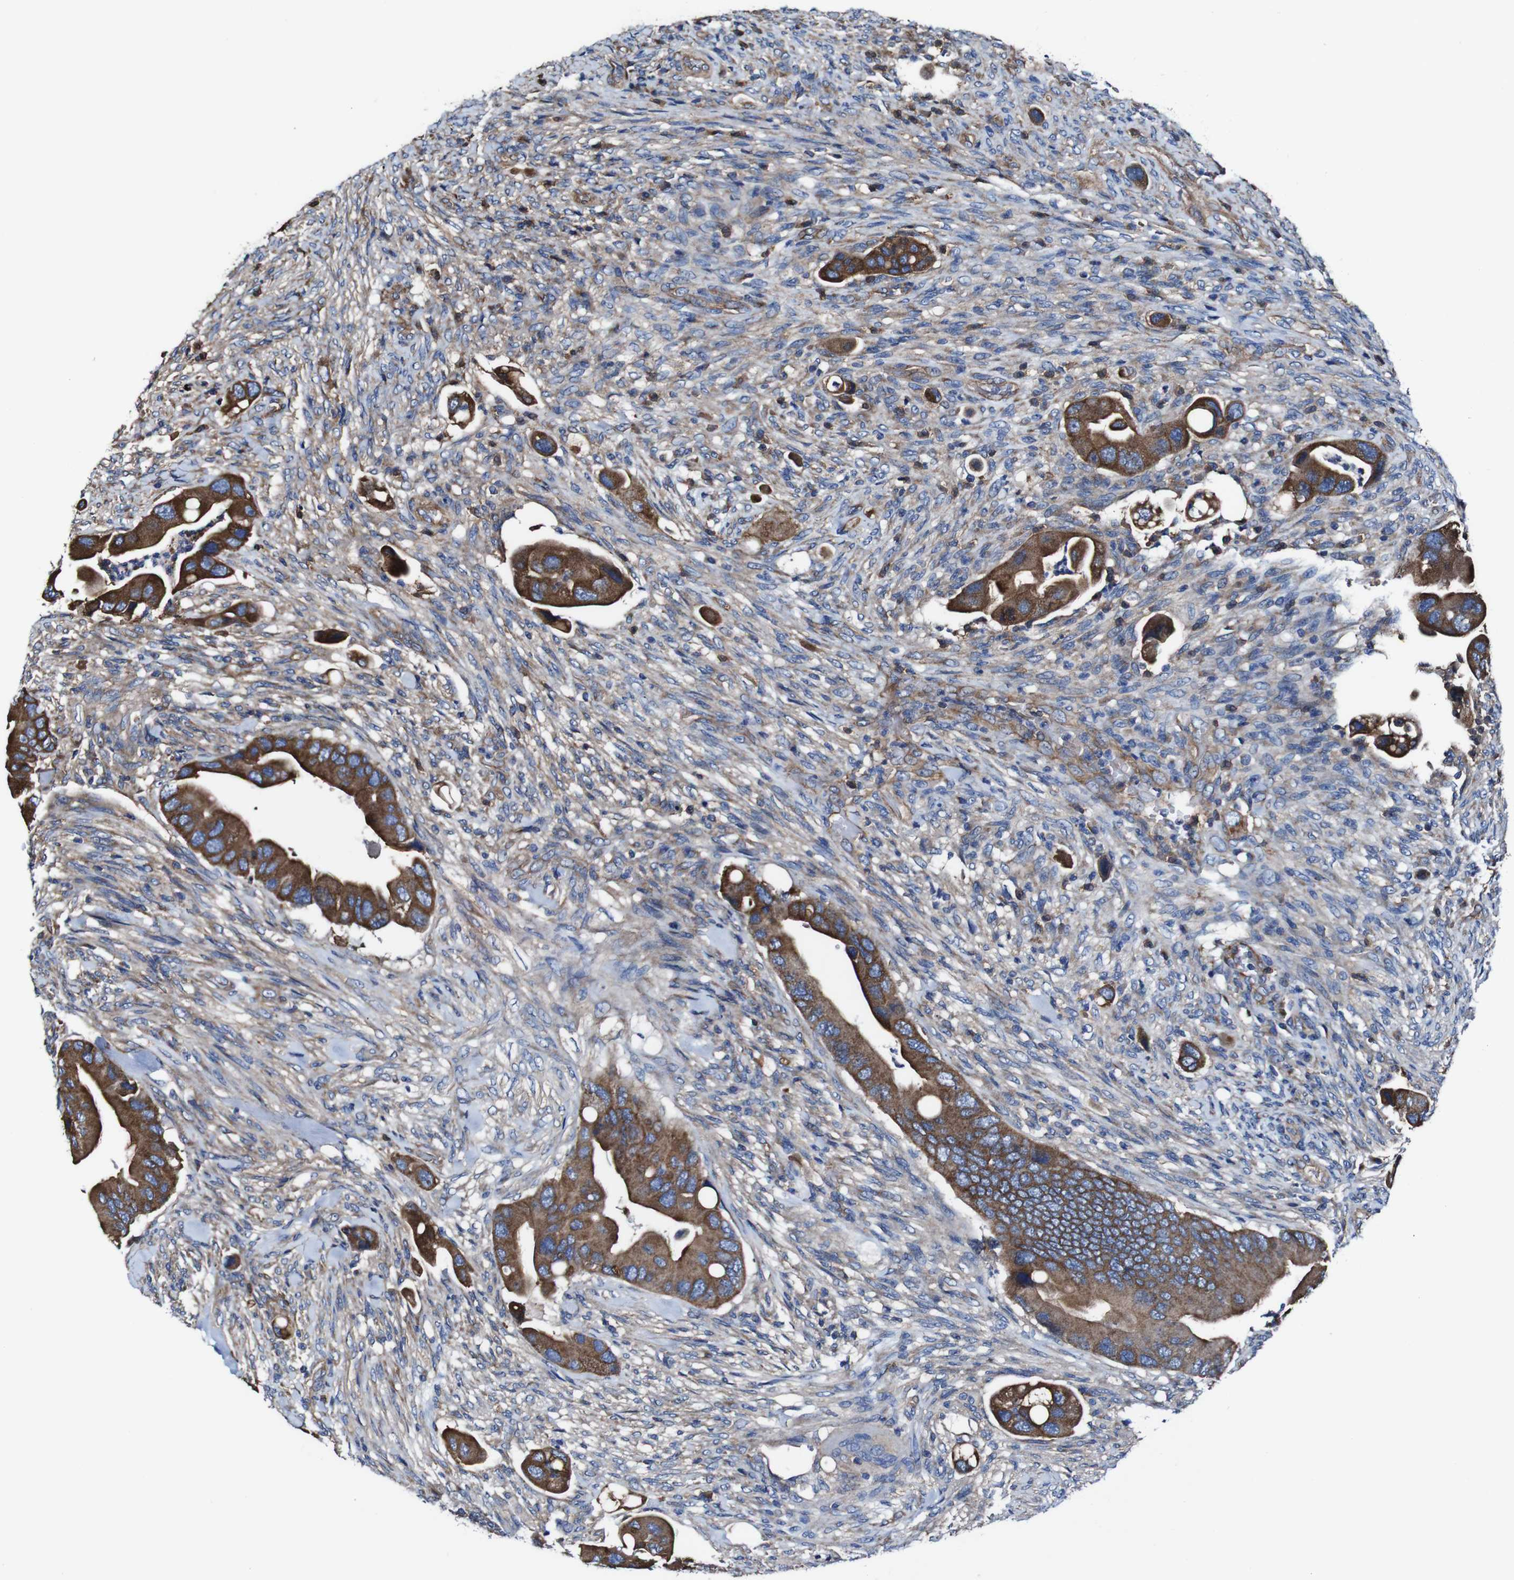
{"staining": {"intensity": "strong", "quantity": "25%-75%", "location": "cytoplasmic/membranous"}, "tissue": "colorectal cancer", "cell_type": "Tumor cells", "image_type": "cancer", "snomed": [{"axis": "morphology", "description": "Adenocarcinoma, NOS"}, {"axis": "topography", "description": "Rectum"}], "caption": "Immunohistochemistry of colorectal adenocarcinoma demonstrates high levels of strong cytoplasmic/membranous staining in about 25%-75% of tumor cells.", "gene": "CSF1R", "patient": {"sex": "female", "age": 57}}